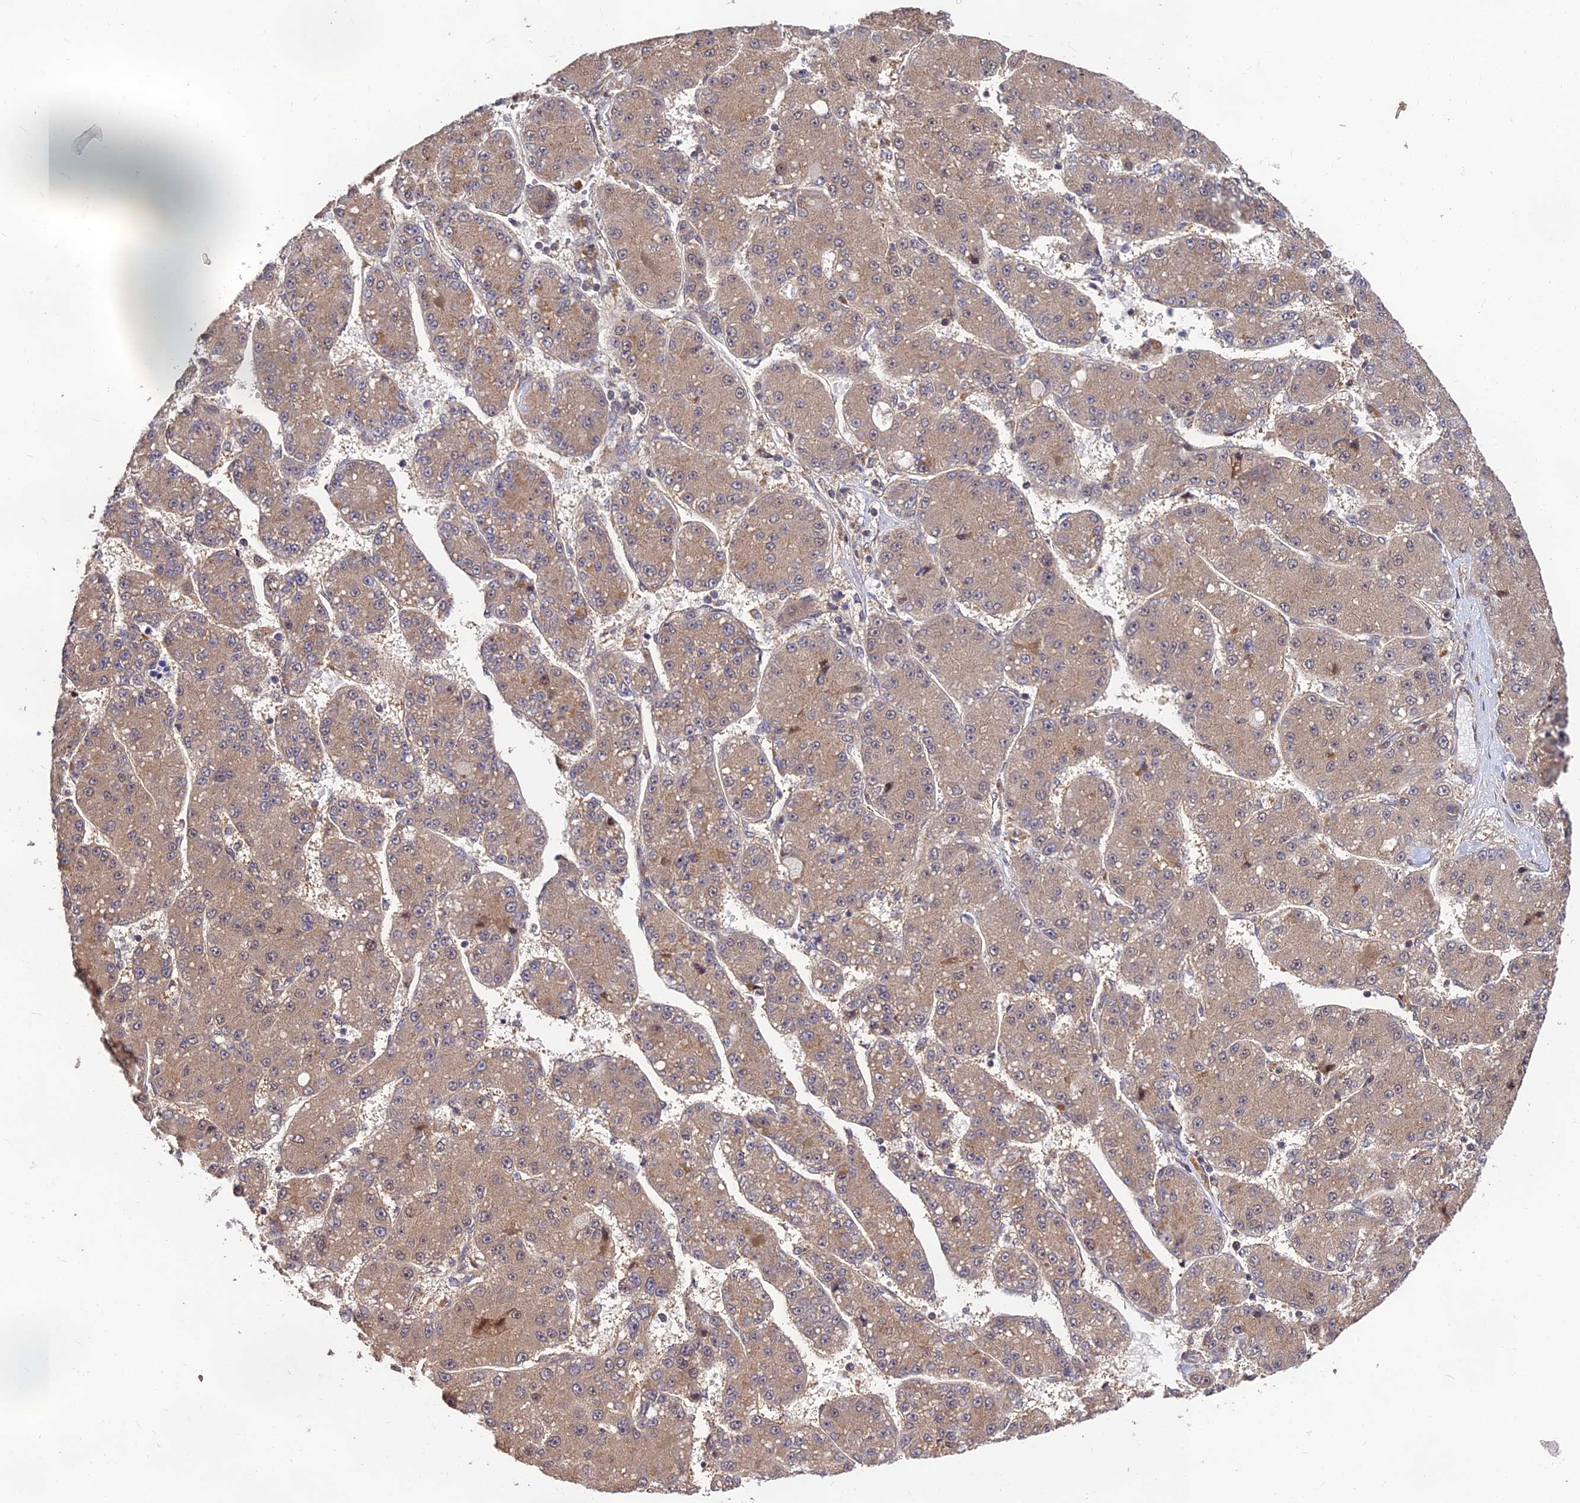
{"staining": {"intensity": "moderate", "quantity": "25%-75%", "location": "cytoplasmic/membranous"}, "tissue": "liver cancer", "cell_type": "Tumor cells", "image_type": "cancer", "snomed": [{"axis": "morphology", "description": "Carcinoma, Hepatocellular, NOS"}, {"axis": "topography", "description": "Liver"}], "caption": "Immunohistochemistry (DAB) staining of liver hepatocellular carcinoma demonstrates moderate cytoplasmic/membranous protein expression in about 25%-75% of tumor cells.", "gene": "MKKS", "patient": {"sex": "male", "age": 67}}